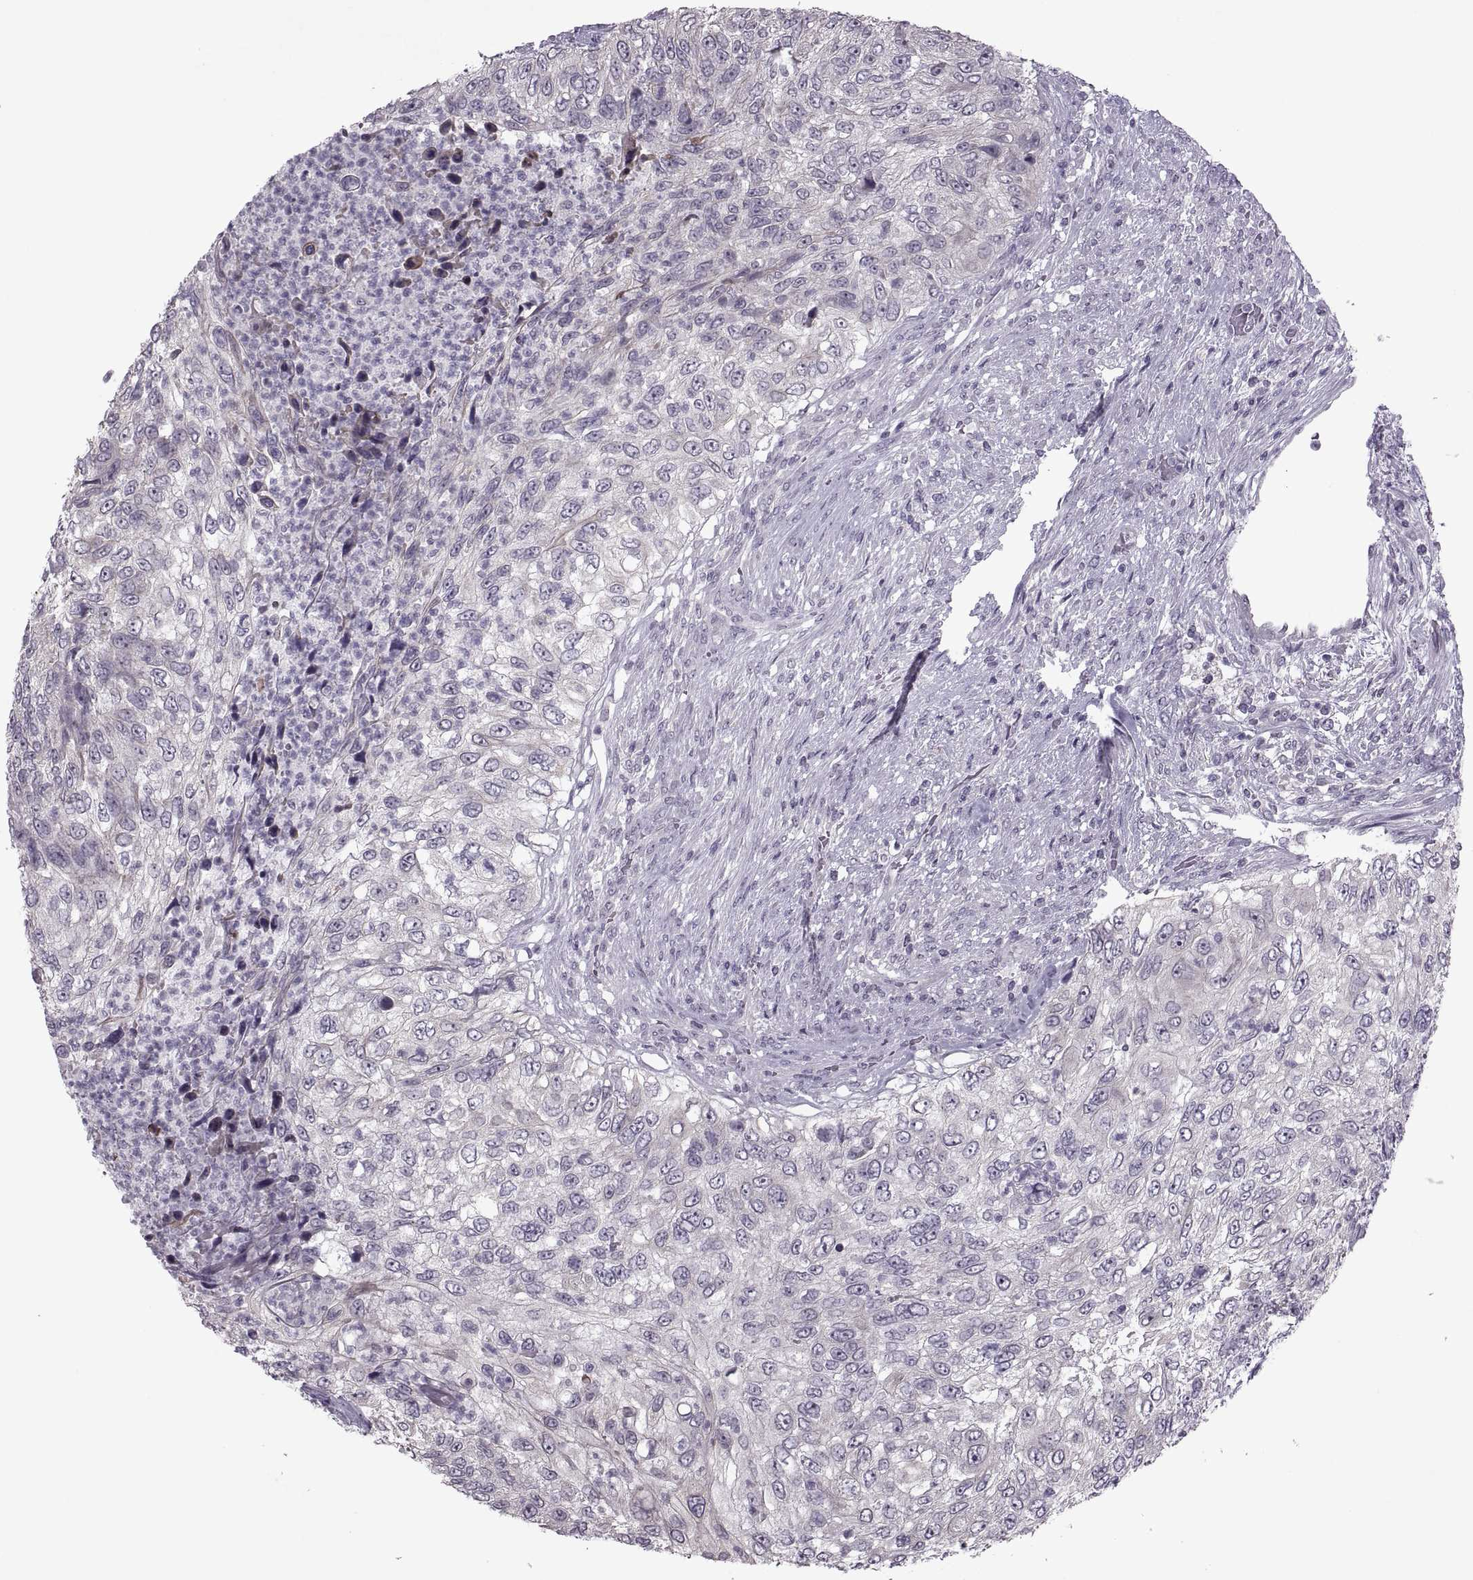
{"staining": {"intensity": "negative", "quantity": "none", "location": "none"}, "tissue": "urothelial cancer", "cell_type": "Tumor cells", "image_type": "cancer", "snomed": [{"axis": "morphology", "description": "Urothelial carcinoma, High grade"}, {"axis": "topography", "description": "Urinary bladder"}], "caption": "Human high-grade urothelial carcinoma stained for a protein using immunohistochemistry (IHC) demonstrates no expression in tumor cells.", "gene": "MGAT4D", "patient": {"sex": "female", "age": 60}}